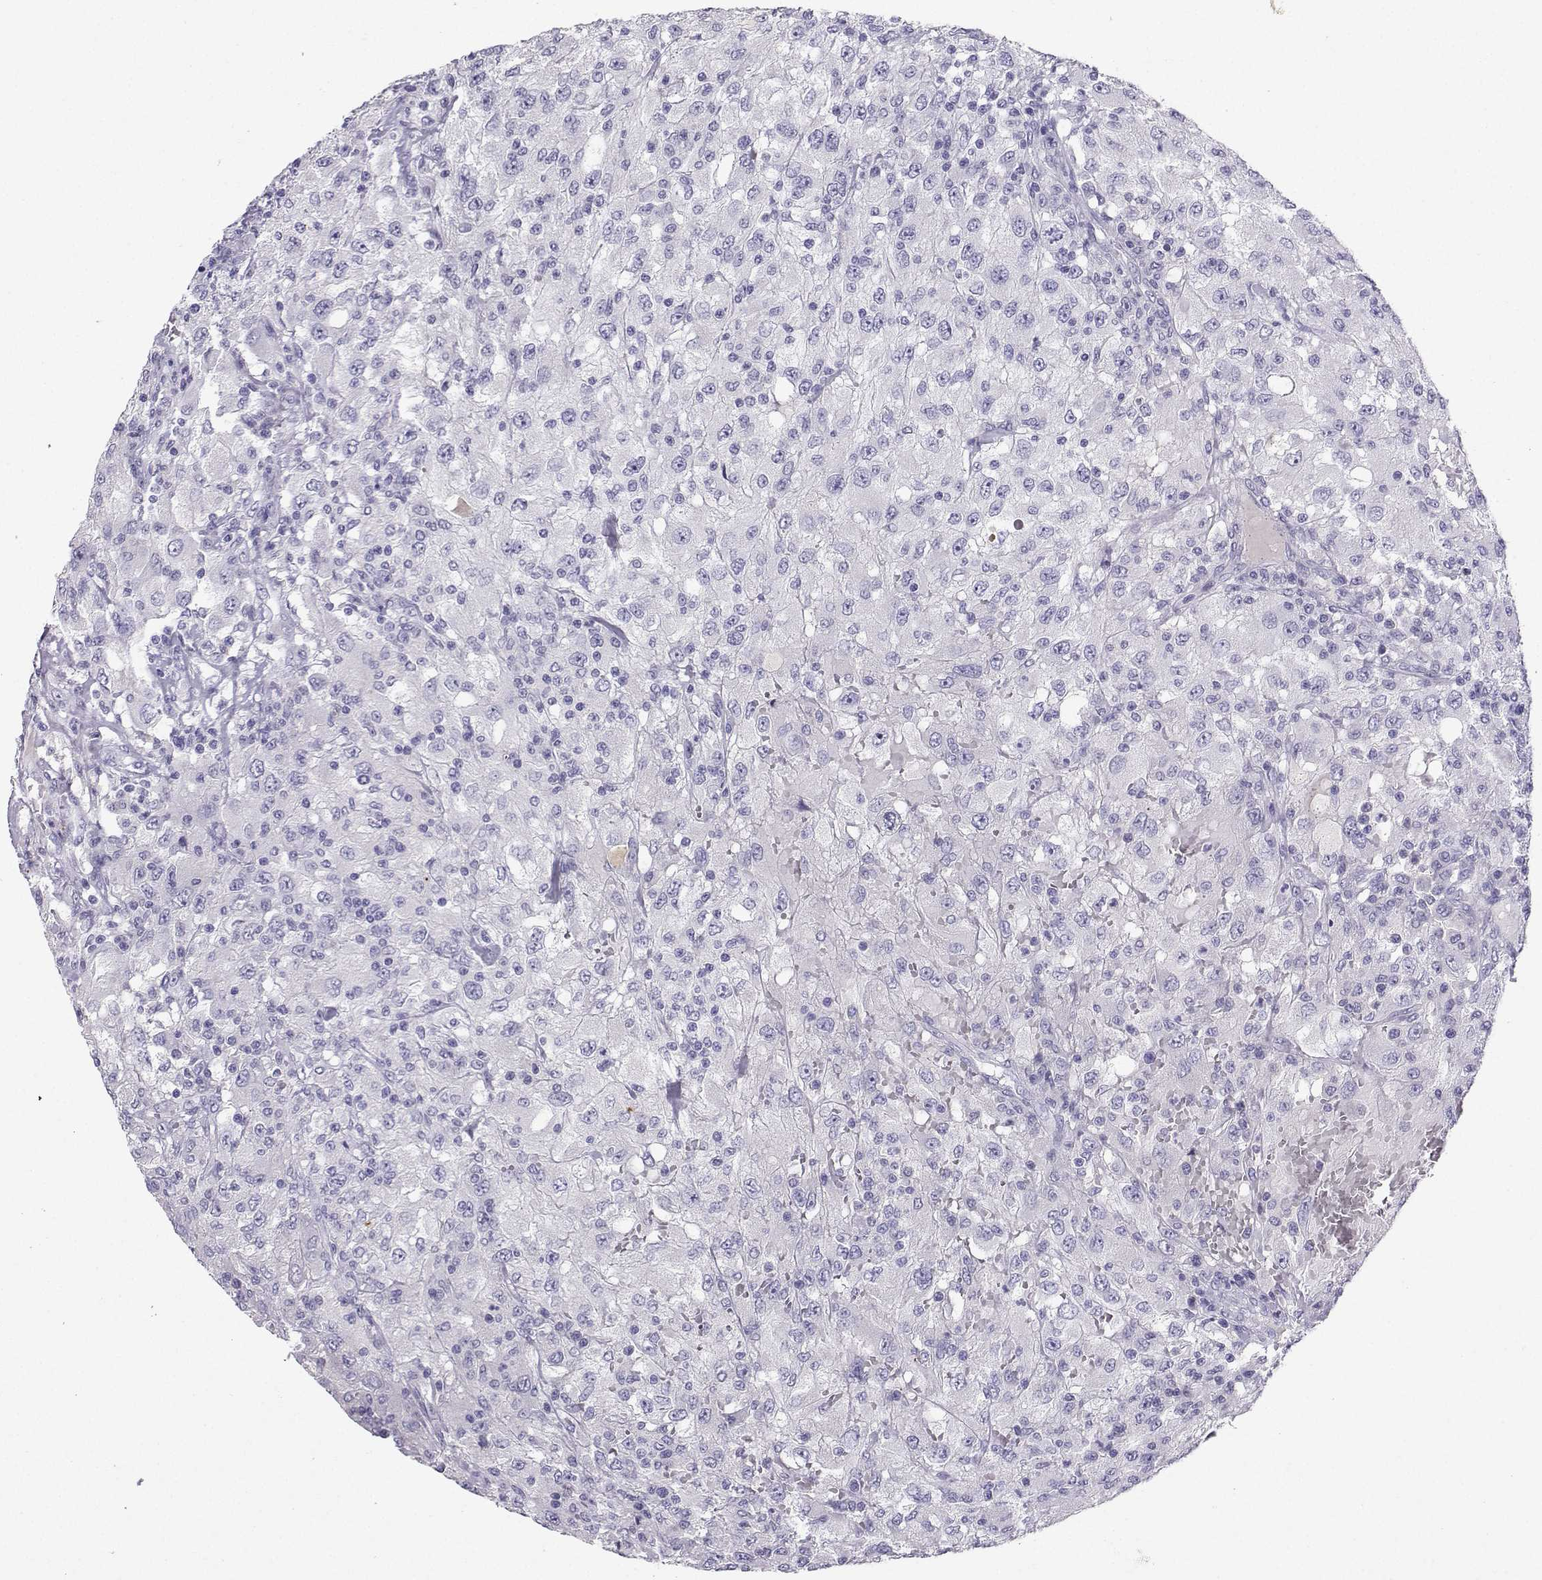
{"staining": {"intensity": "negative", "quantity": "none", "location": "none"}, "tissue": "renal cancer", "cell_type": "Tumor cells", "image_type": "cancer", "snomed": [{"axis": "morphology", "description": "Adenocarcinoma, NOS"}, {"axis": "topography", "description": "Kidney"}], "caption": "Tumor cells are negative for protein expression in human renal cancer.", "gene": "GRIK4", "patient": {"sex": "female", "age": 67}}